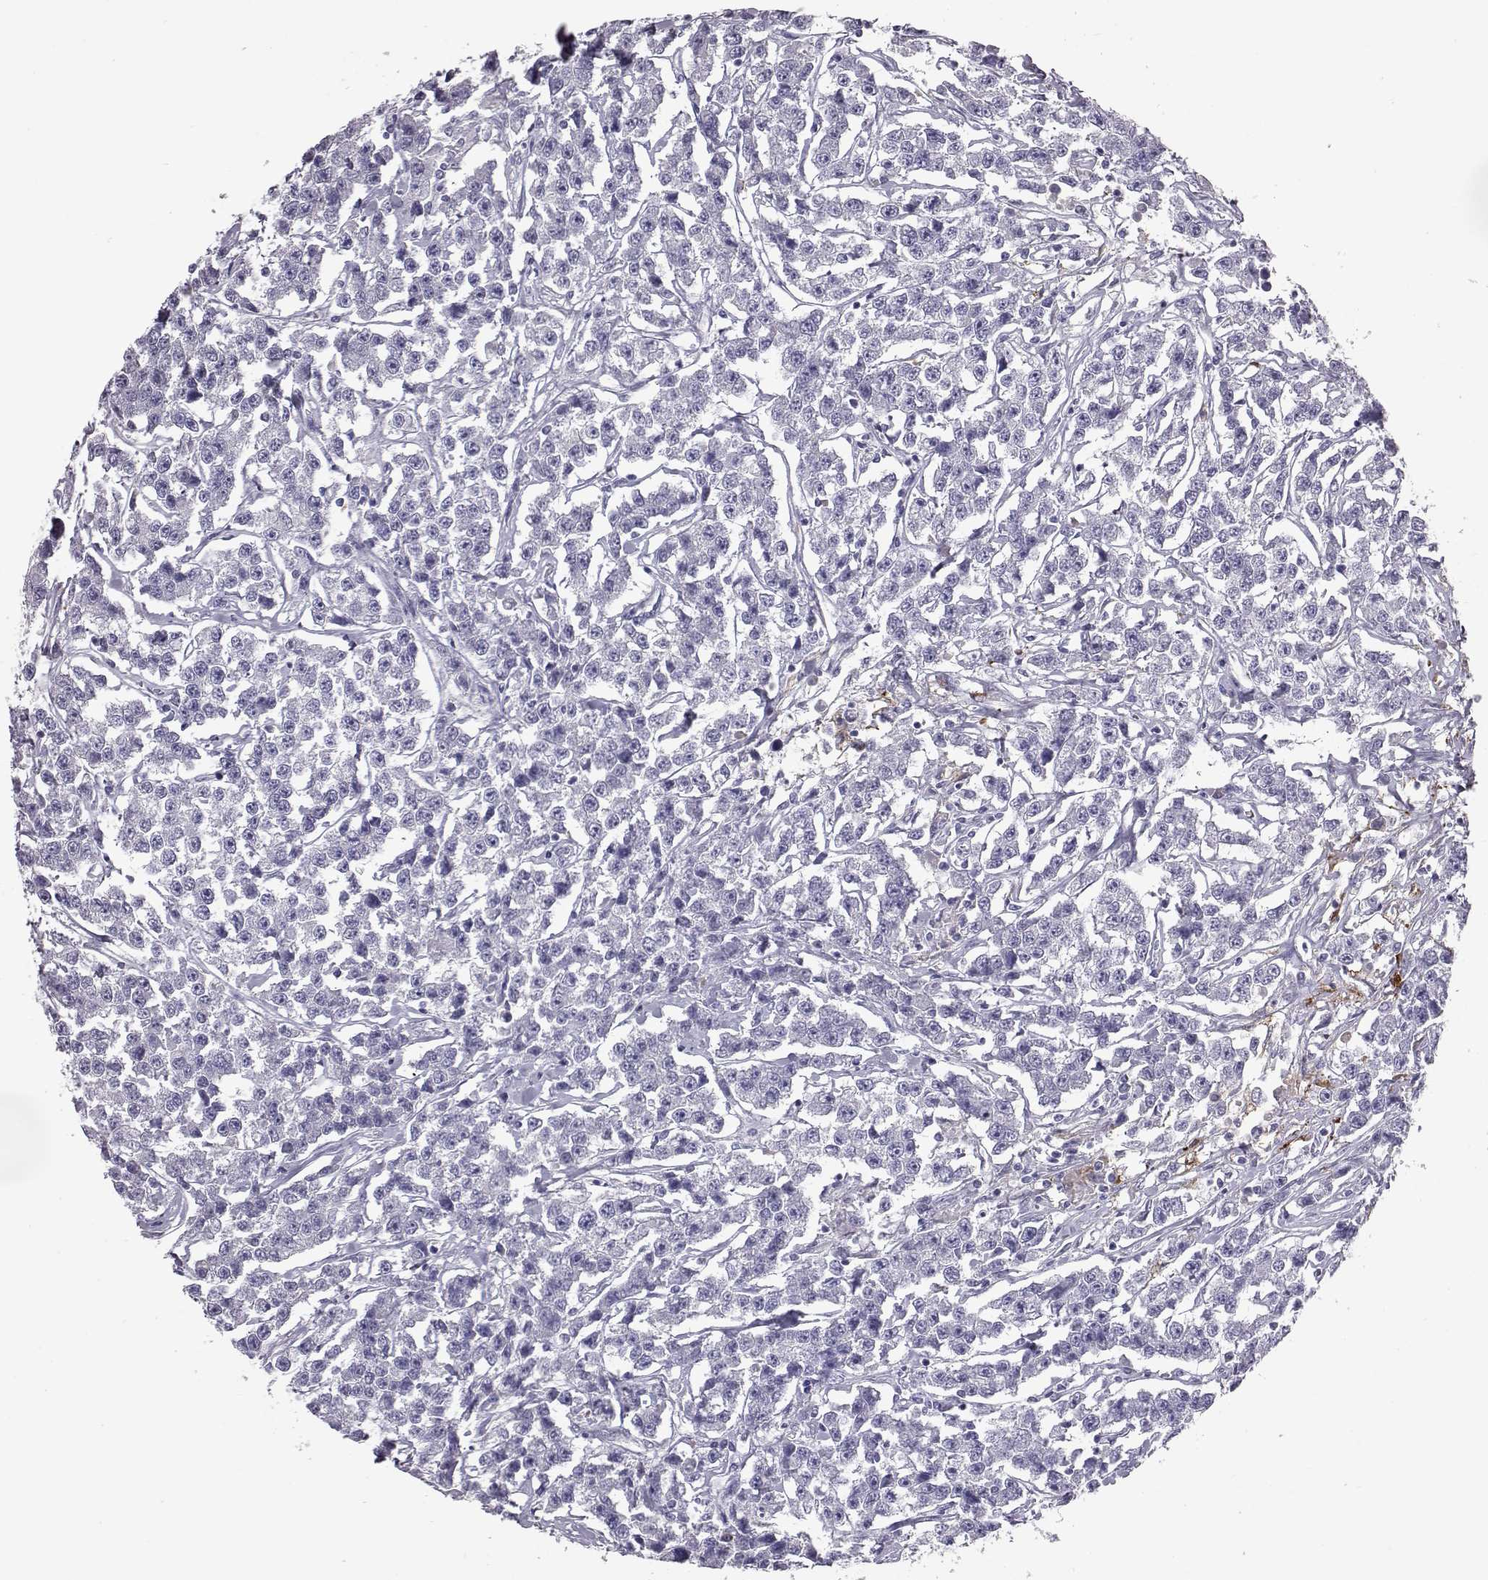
{"staining": {"intensity": "negative", "quantity": "none", "location": "none"}, "tissue": "testis cancer", "cell_type": "Tumor cells", "image_type": "cancer", "snomed": [{"axis": "morphology", "description": "Seminoma, NOS"}, {"axis": "topography", "description": "Testis"}], "caption": "This is a image of immunohistochemistry staining of testis seminoma, which shows no positivity in tumor cells.", "gene": "ADGRG5", "patient": {"sex": "male", "age": 59}}